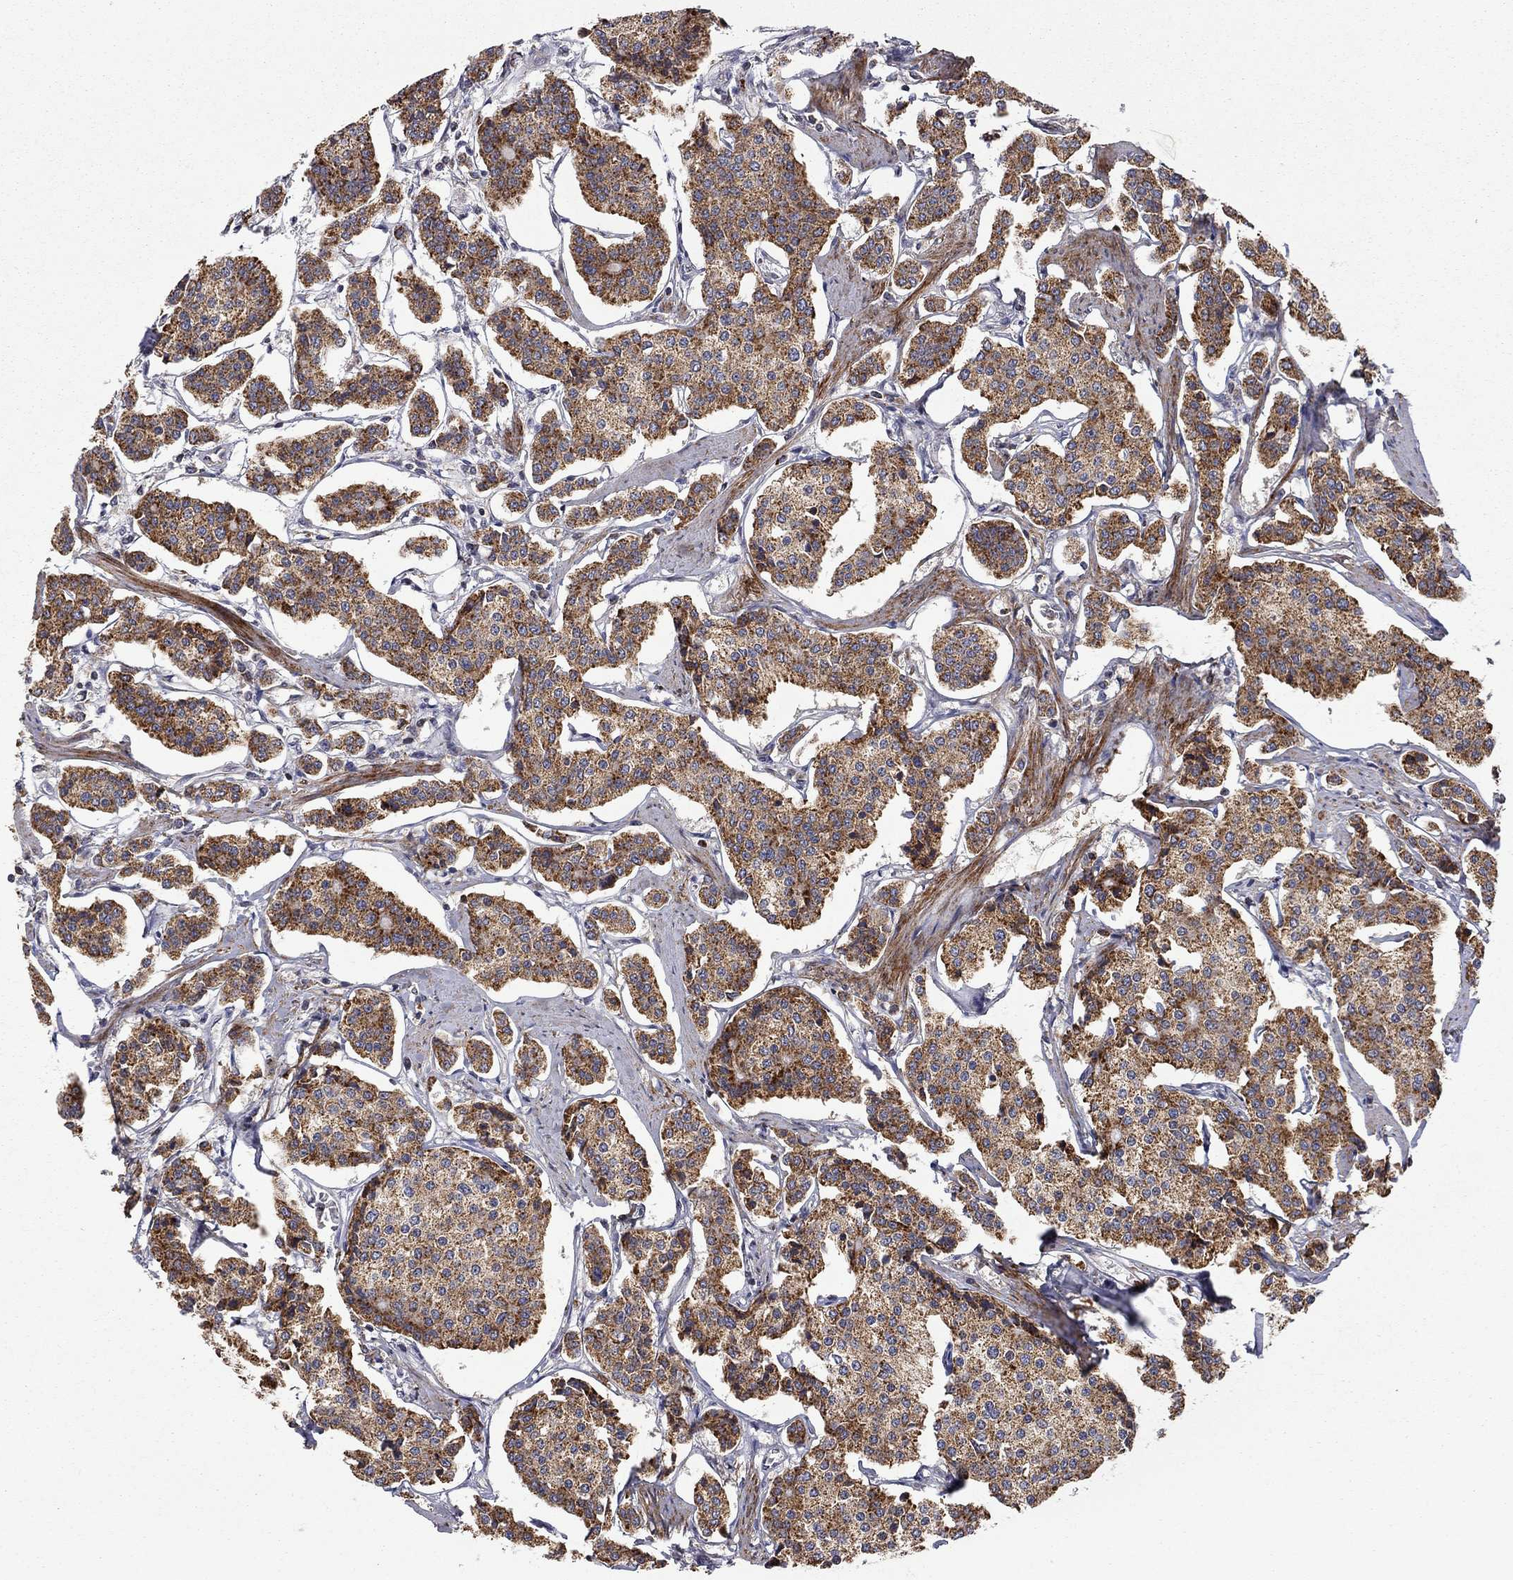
{"staining": {"intensity": "strong", "quantity": "<25%", "location": "cytoplasmic/membranous"}, "tissue": "carcinoid", "cell_type": "Tumor cells", "image_type": "cancer", "snomed": [{"axis": "morphology", "description": "Carcinoid, malignant, NOS"}, {"axis": "topography", "description": "Small intestine"}], "caption": "DAB immunohistochemical staining of human carcinoid (malignant) shows strong cytoplasmic/membranous protein expression in about <25% of tumor cells.", "gene": "IDS", "patient": {"sex": "female", "age": 65}}